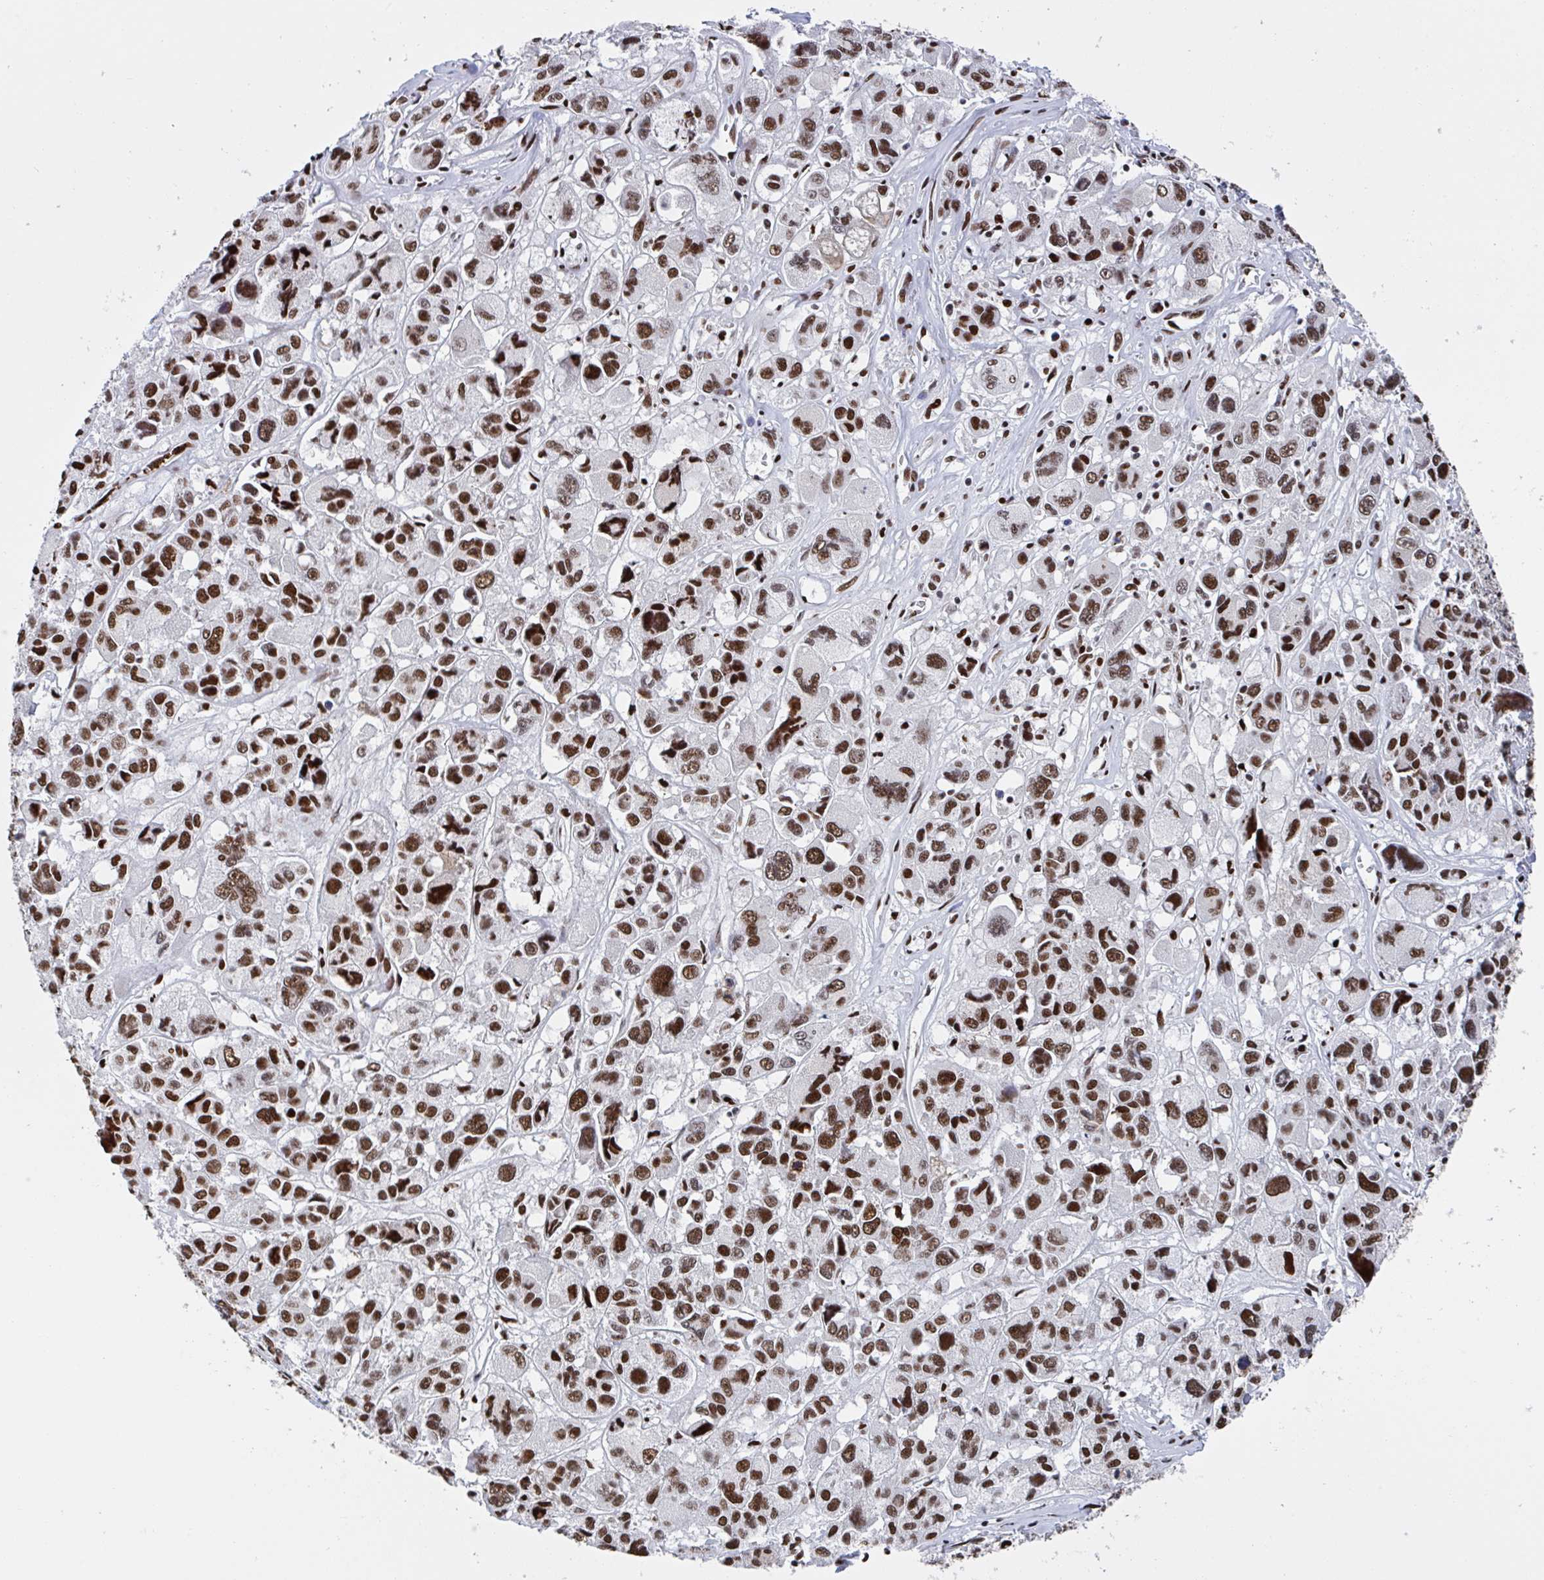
{"staining": {"intensity": "strong", "quantity": ">75%", "location": "nuclear"}, "tissue": "melanoma", "cell_type": "Tumor cells", "image_type": "cancer", "snomed": [{"axis": "morphology", "description": "Malignant melanoma, NOS"}, {"axis": "topography", "description": "Skin"}], "caption": "Brown immunohistochemical staining in human melanoma demonstrates strong nuclear expression in approximately >75% of tumor cells. The staining is performed using DAB (3,3'-diaminobenzidine) brown chromogen to label protein expression. The nuclei are counter-stained blue using hematoxylin.", "gene": "ZNF607", "patient": {"sex": "female", "age": 66}}